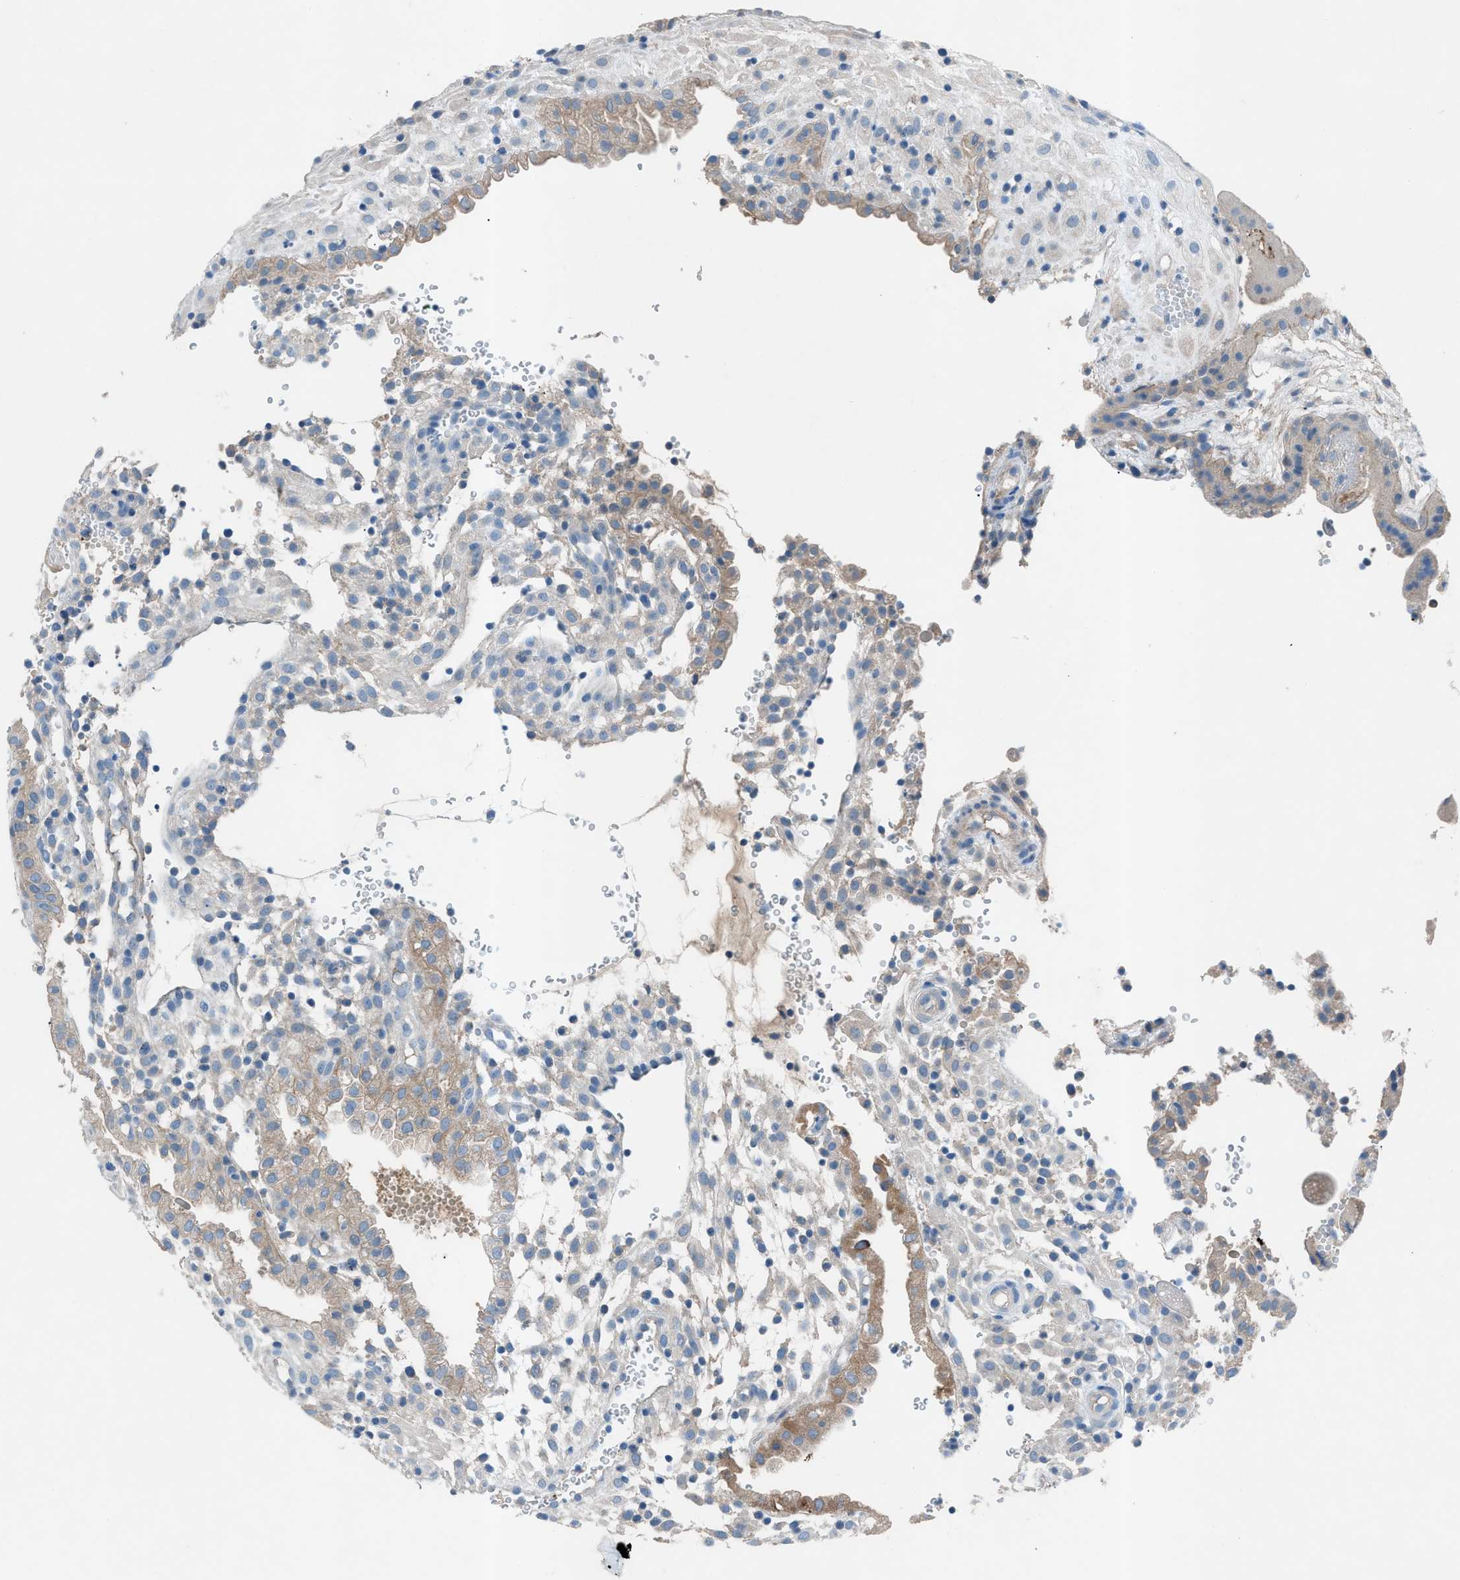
{"staining": {"intensity": "weak", "quantity": "25%-75%", "location": "cytoplasmic/membranous"}, "tissue": "placenta", "cell_type": "Decidual cells", "image_type": "normal", "snomed": [{"axis": "morphology", "description": "Normal tissue, NOS"}, {"axis": "topography", "description": "Placenta"}], "caption": "Decidual cells show low levels of weak cytoplasmic/membranous staining in approximately 25%-75% of cells in normal placenta.", "gene": "C5AR2", "patient": {"sex": "female", "age": 18}}